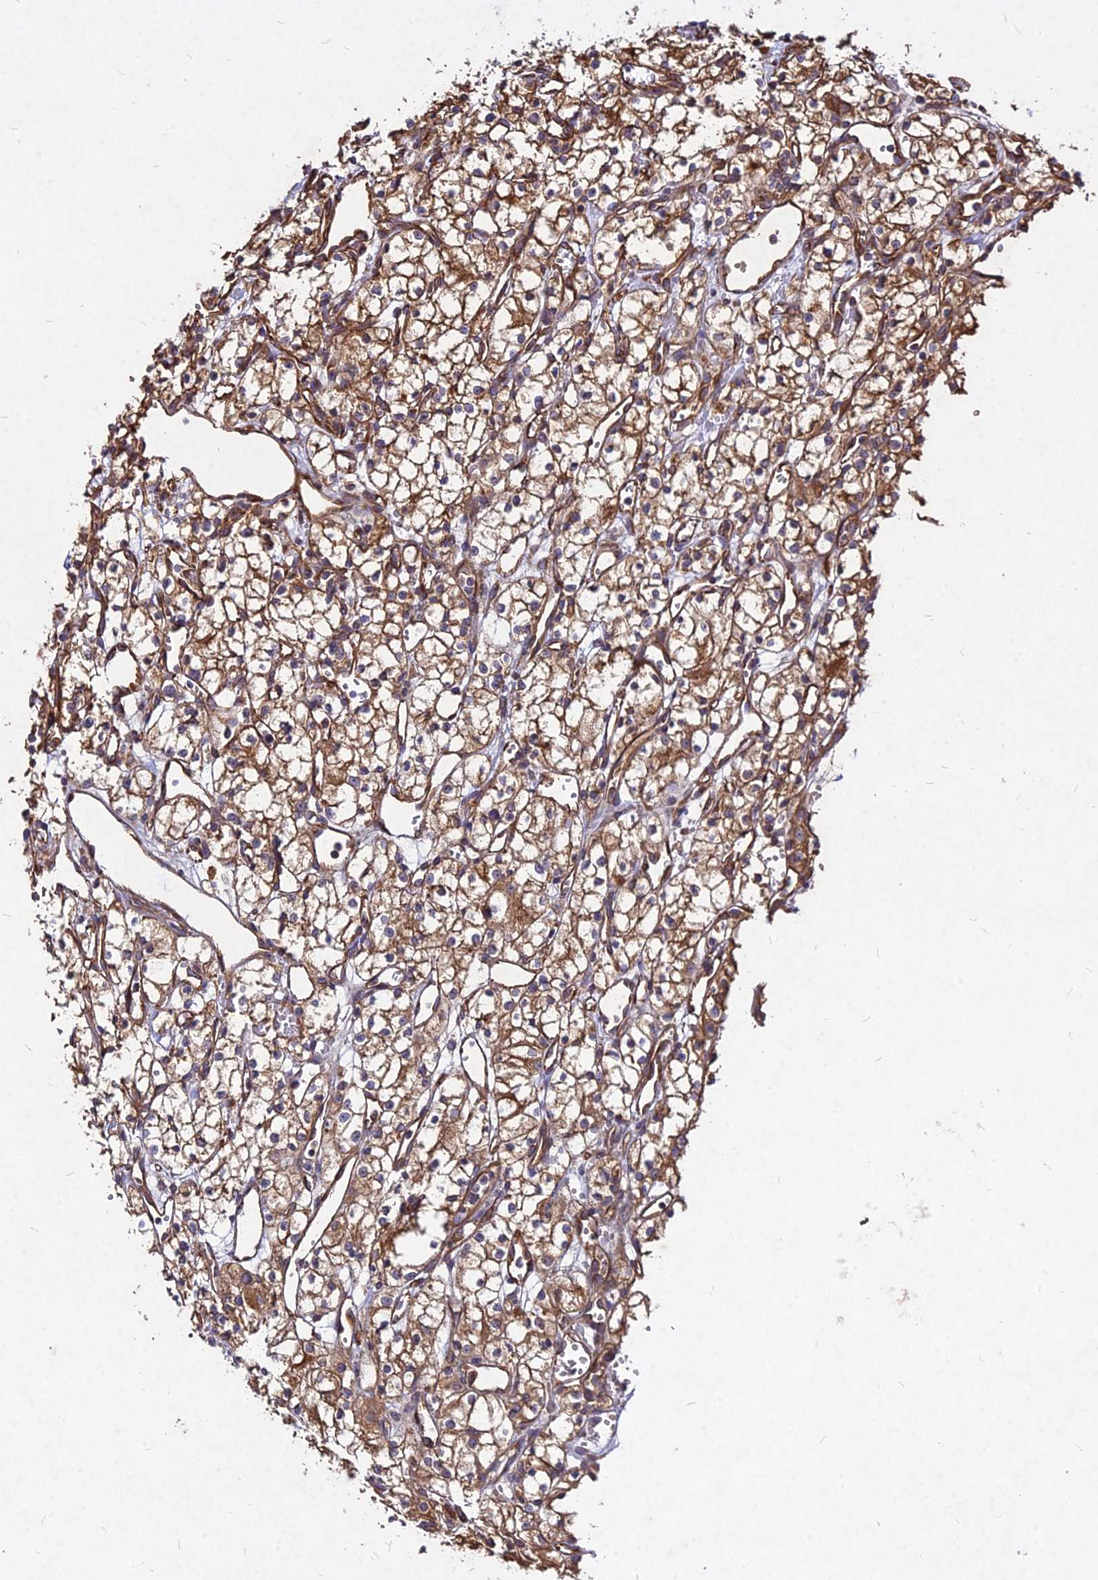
{"staining": {"intensity": "moderate", "quantity": ">75%", "location": "cytoplasmic/membranous"}, "tissue": "renal cancer", "cell_type": "Tumor cells", "image_type": "cancer", "snomed": [{"axis": "morphology", "description": "Adenocarcinoma, NOS"}, {"axis": "topography", "description": "Kidney"}], "caption": "Renal cancer (adenocarcinoma) was stained to show a protein in brown. There is medium levels of moderate cytoplasmic/membranous positivity in about >75% of tumor cells.", "gene": "SKA1", "patient": {"sex": "male", "age": 59}}